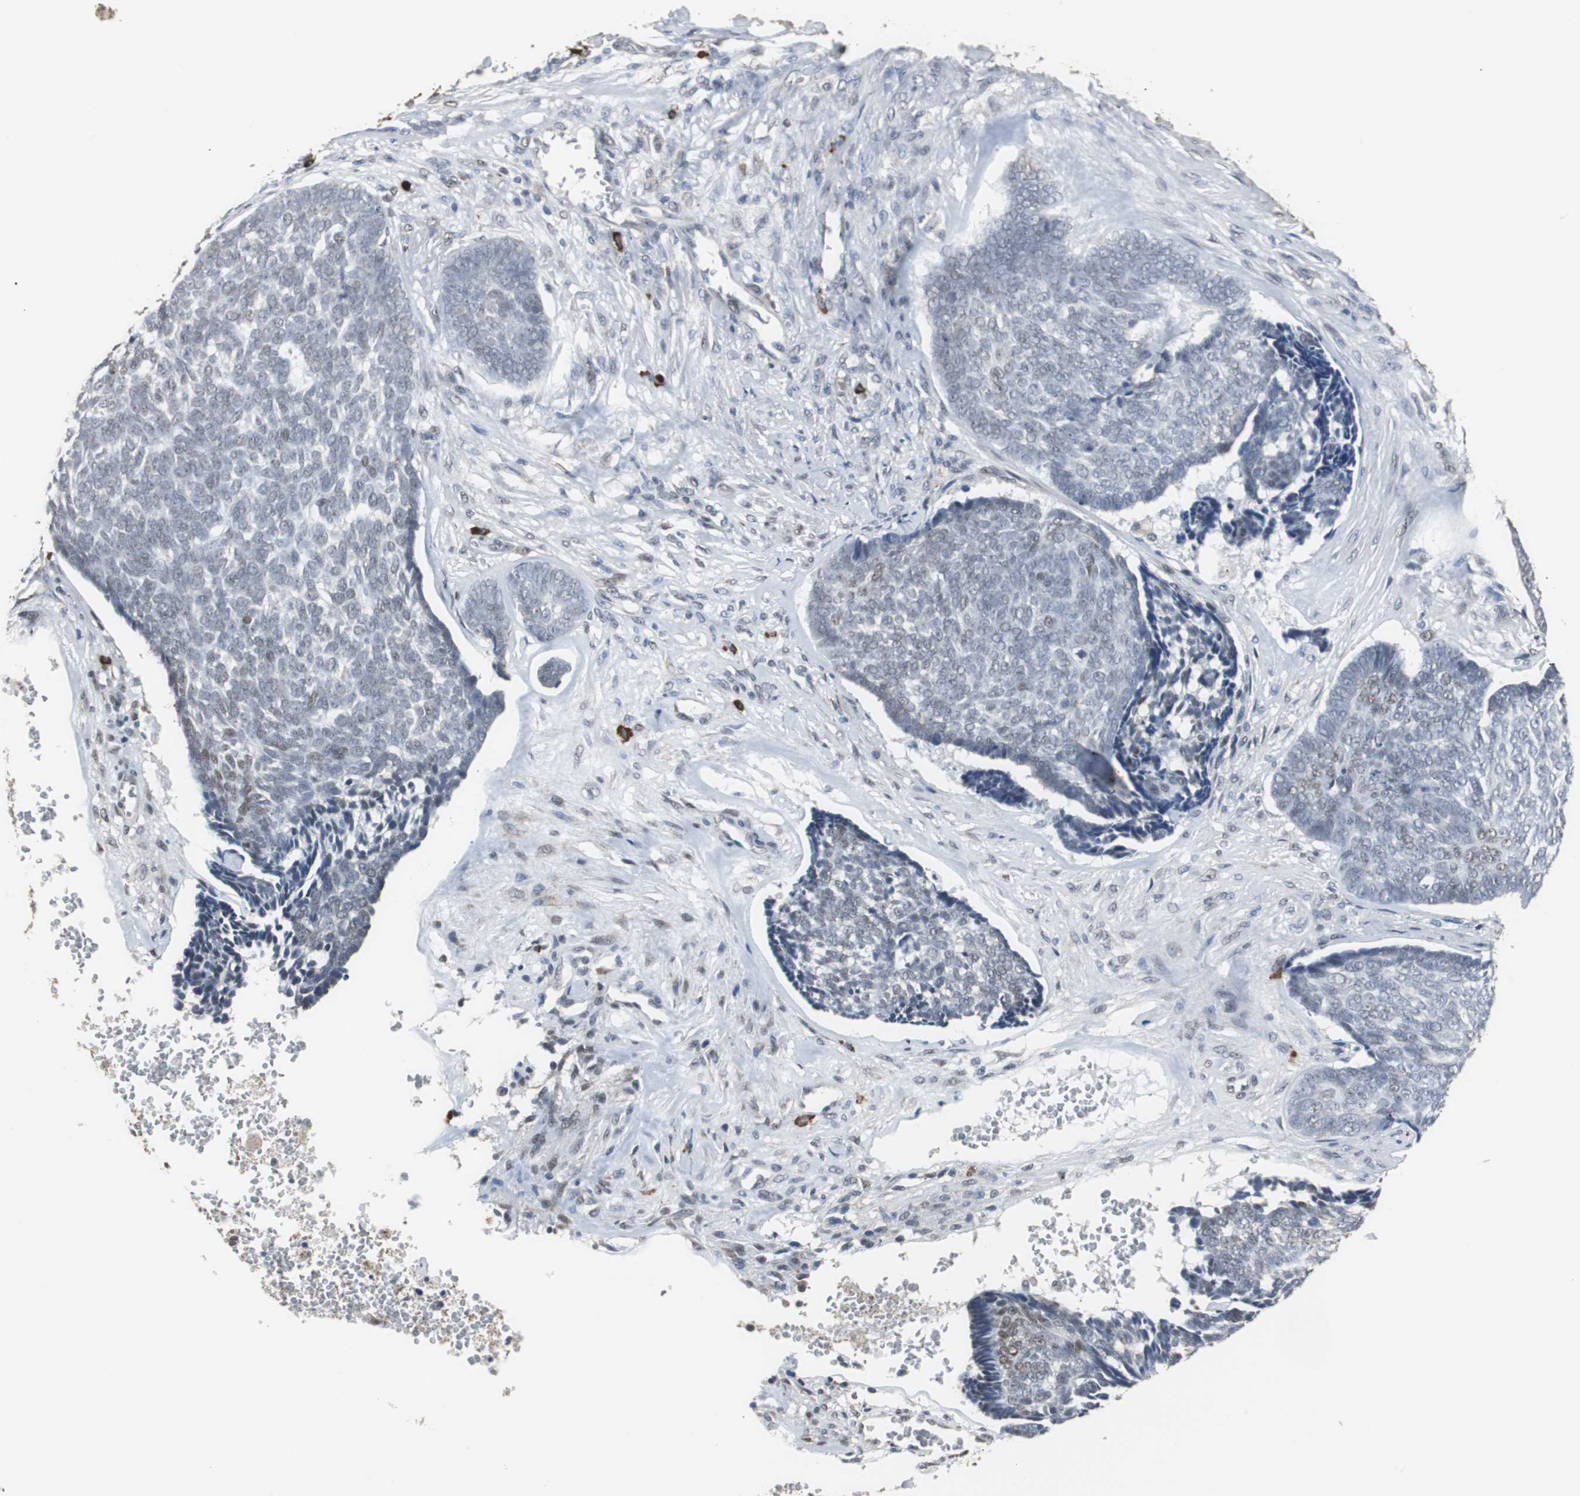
{"staining": {"intensity": "weak", "quantity": "<25%", "location": "nuclear"}, "tissue": "skin cancer", "cell_type": "Tumor cells", "image_type": "cancer", "snomed": [{"axis": "morphology", "description": "Basal cell carcinoma"}, {"axis": "topography", "description": "Skin"}], "caption": "Skin basal cell carcinoma was stained to show a protein in brown. There is no significant expression in tumor cells.", "gene": "ZHX2", "patient": {"sex": "male", "age": 84}}